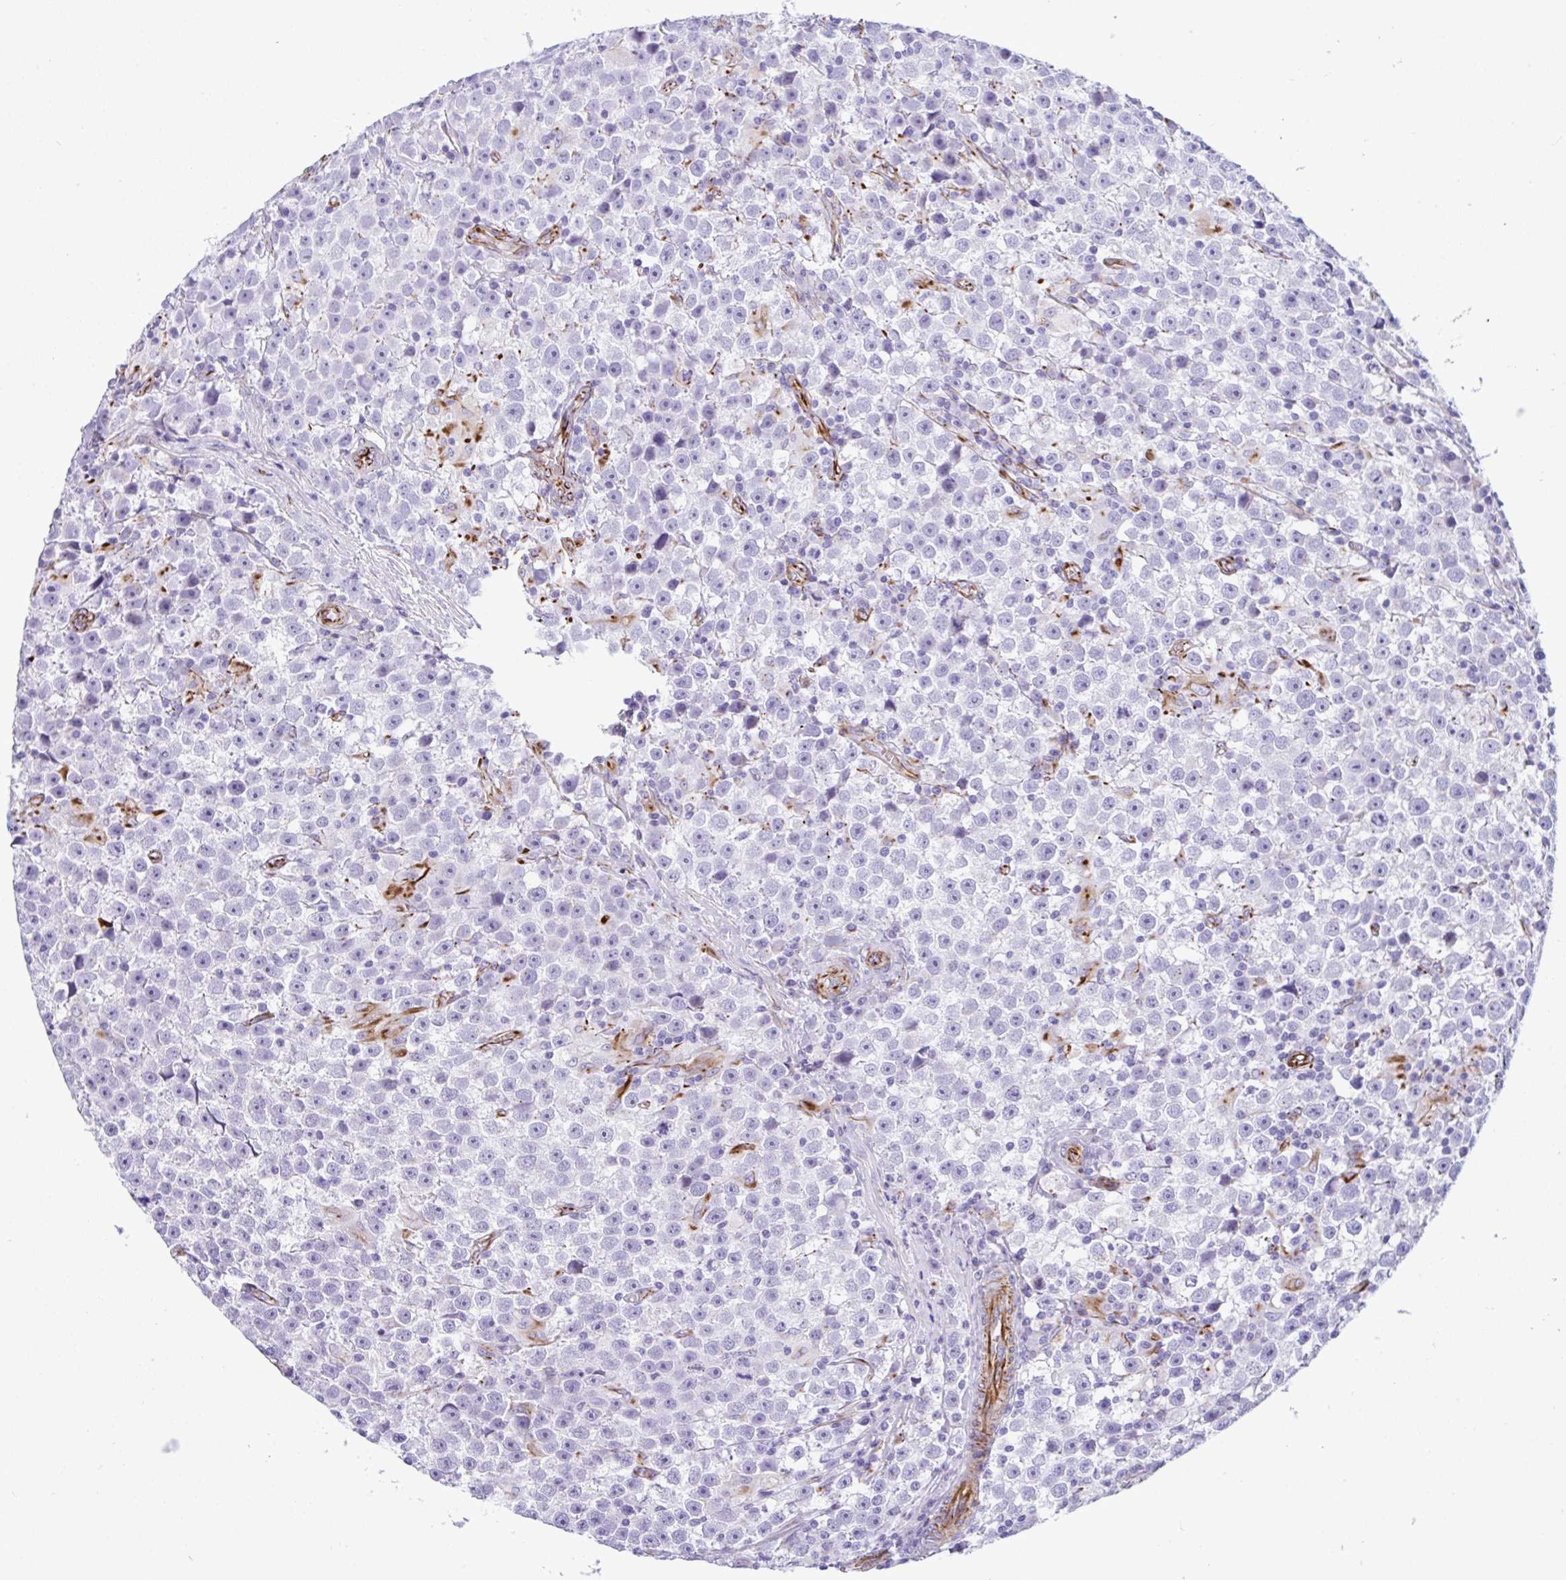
{"staining": {"intensity": "negative", "quantity": "none", "location": "none"}, "tissue": "testis cancer", "cell_type": "Tumor cells", "image_type": "cancer", "snomed": [{"axis": "morphology", "description": "Seminoma, NOS"}, {"axis": "topography", "description": "Testis"}], "caption": "Micrograph shows no protein positivity in tumor cells of testis seminoma tissue. (Immunohistochemistry, brightfield microscopy, high magnification).", "gene": "SMAD5", "patient": {"sex": "male", "age": 31}}